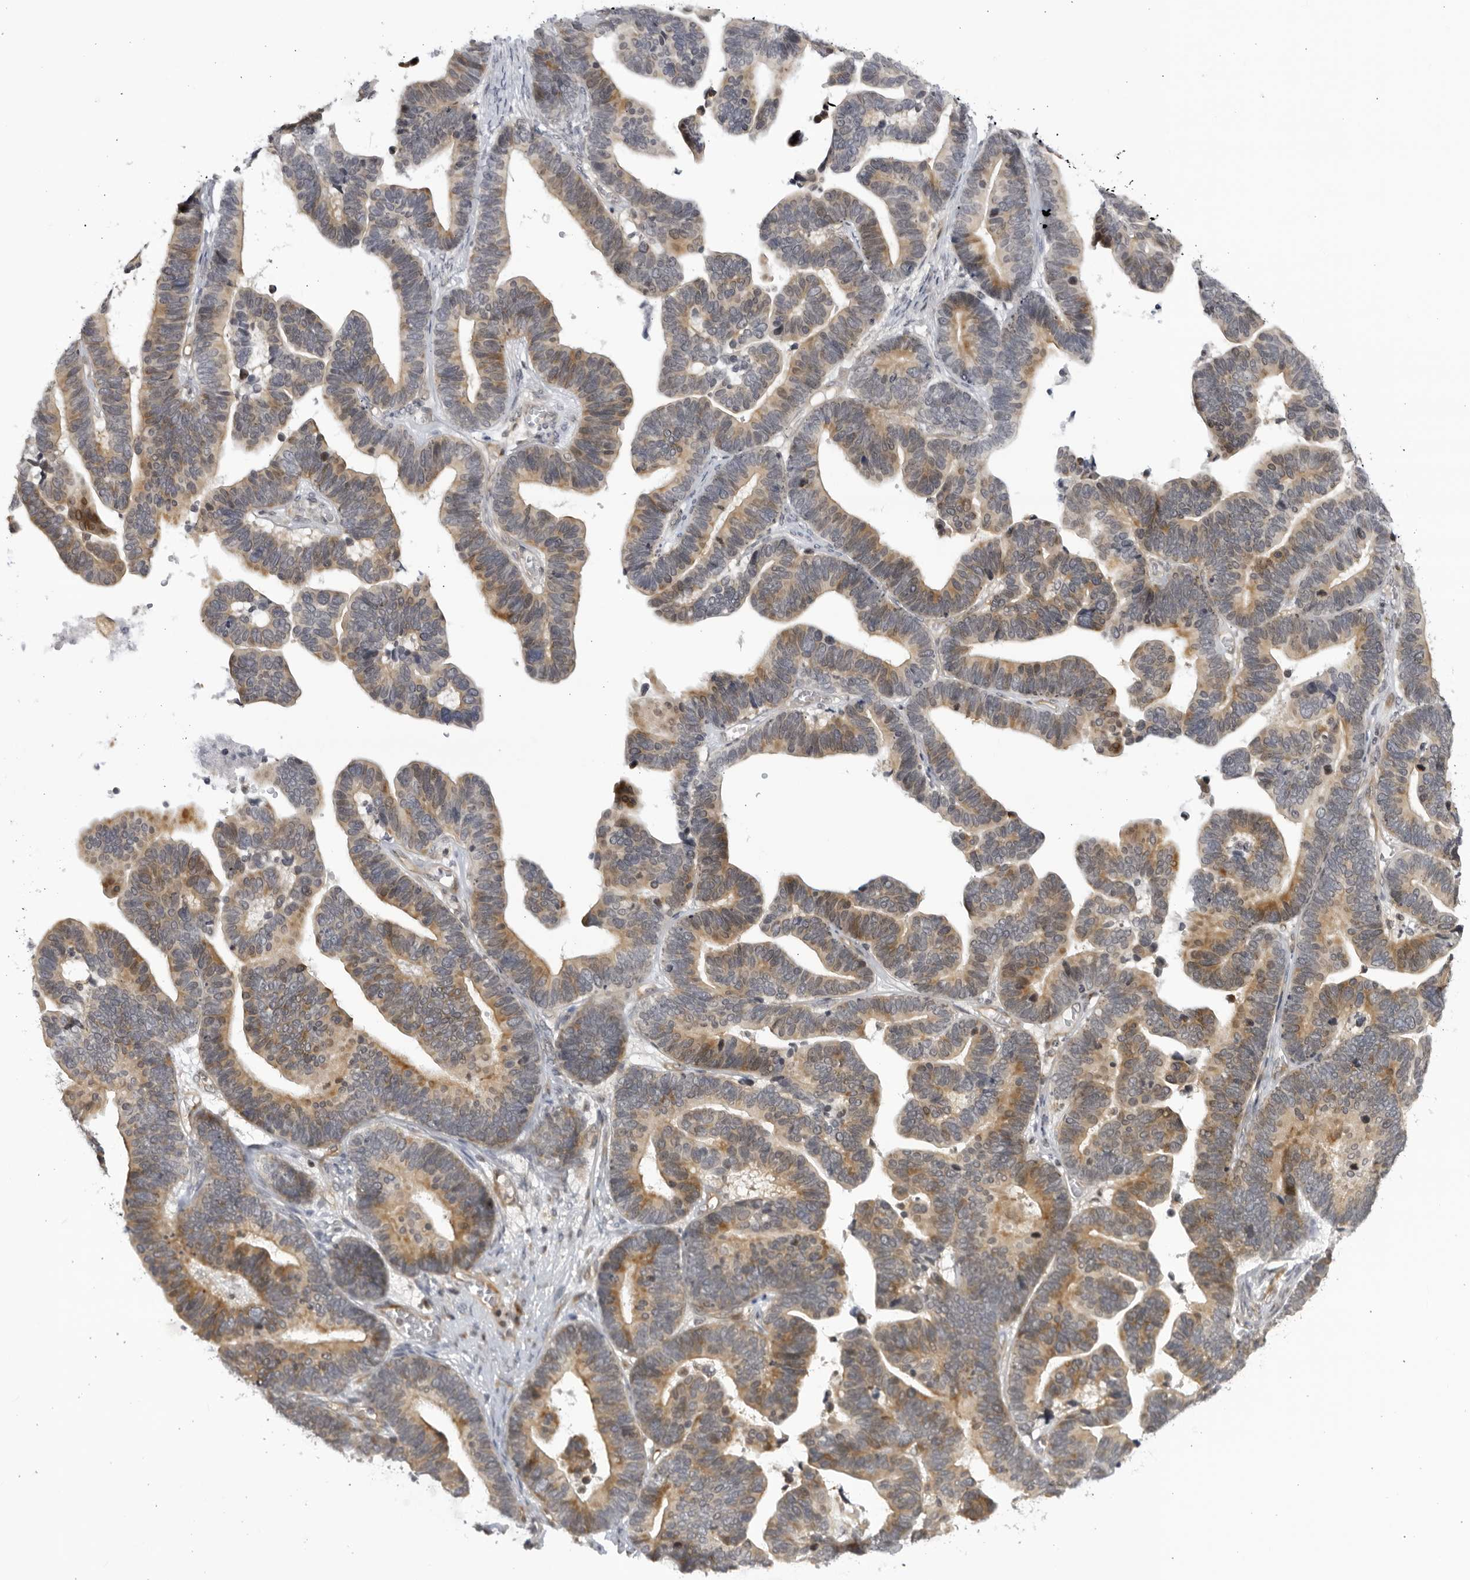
{"staining": {"intensity": "moderate", "quantity": ">75%", "location": "cytoplasmic/membranous"}, "tissue": "ovarian cancer", "cell_type": "Tumor cells", "image_type": "cancer", "snomed": [{"axis": "morphology", "description": "Cystadenocarcinoma, serous, NOS"}, {"axis": "topography", "description": "Ovary"}], "caption": "Approximately >75% of tumor cells in serous cystadenocarcinoma (ovarian) show moderate cytoplasmic/membranous protein positivity as visualized by brown immunohistochemical staining.", "gene": "CNBD1", "patient": {"sex": "female", "age": 56}}